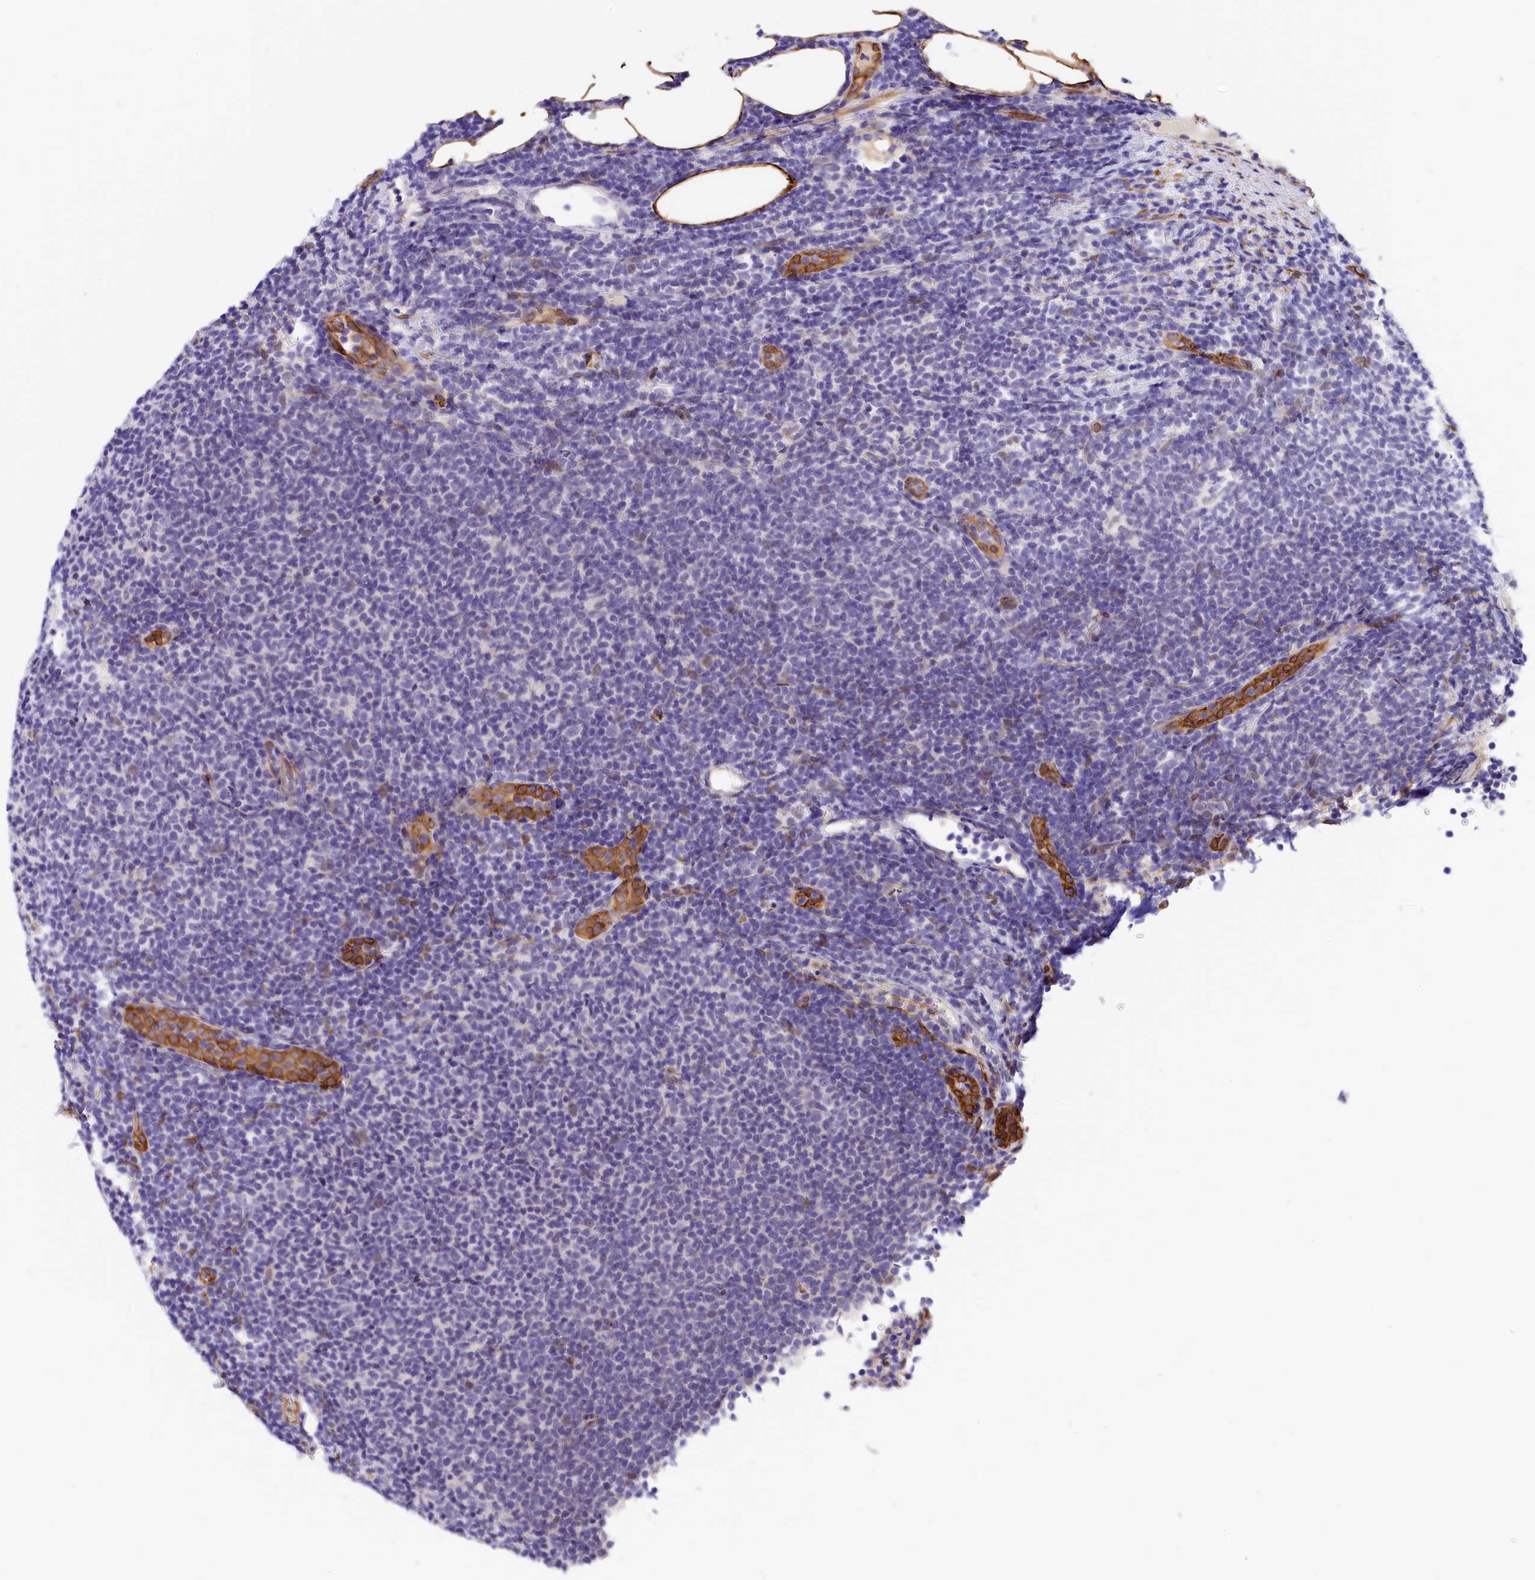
{"staining": {"intensity": "negative", "quantity": "none", "location": "none"}, "tissue": "lymphoma", "cell_type": "Tumor cells", "image_type": "cancer", "snomed": [{"axis": "morphology", "description": "Malignant lymphoma, non-Hodgkin's type, Low grade"}, {"axis": "topography", "description": "Lymph node"}], "caption": "A histopathology image of human low-grade malignant lymphoma, non-Hodgkin's type is negative for staining in tumor cells.", "gene": "ITGA1", "patient": {"sex": "male", "age": 66}}